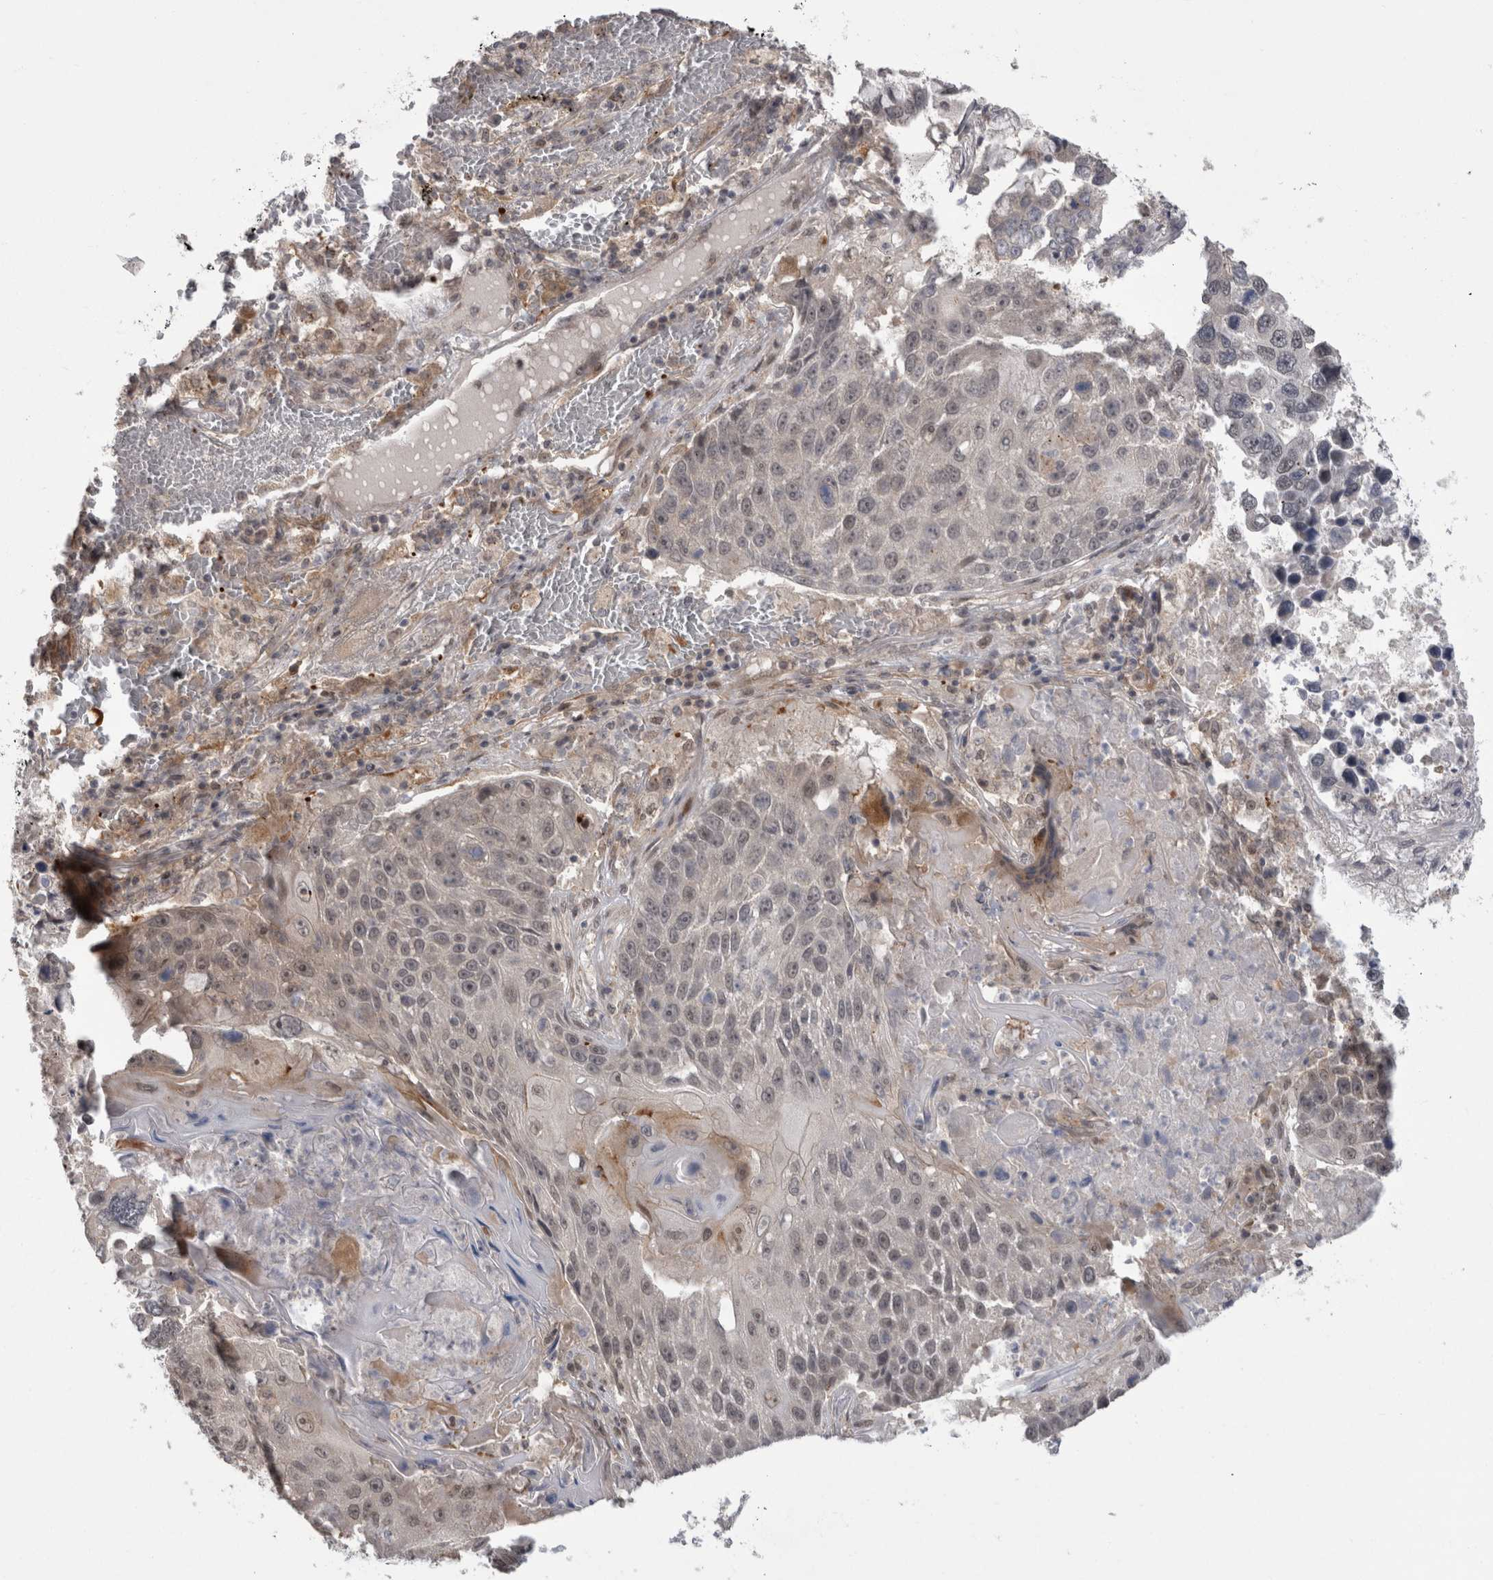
{"staining": {"intensity": "moderate", "quantity": "25%-75%", "location": "nuclear"}, "tissue": "lung cancer", "cell_type": "Tumor cells", "image_type": "cancer", "snomed": [{"axis": "morphology", "description": "Adenocarcinoma, NOS"}, {"axis": "topography", "description": "Lung"}], "caption": "Lung cancer stained with a brown dye demonstrates moderate nuclear positive expression in about 25%-75% of tumor cells.", "gene": "MTBP", "patient": {"sex": "male", "age": 64}}